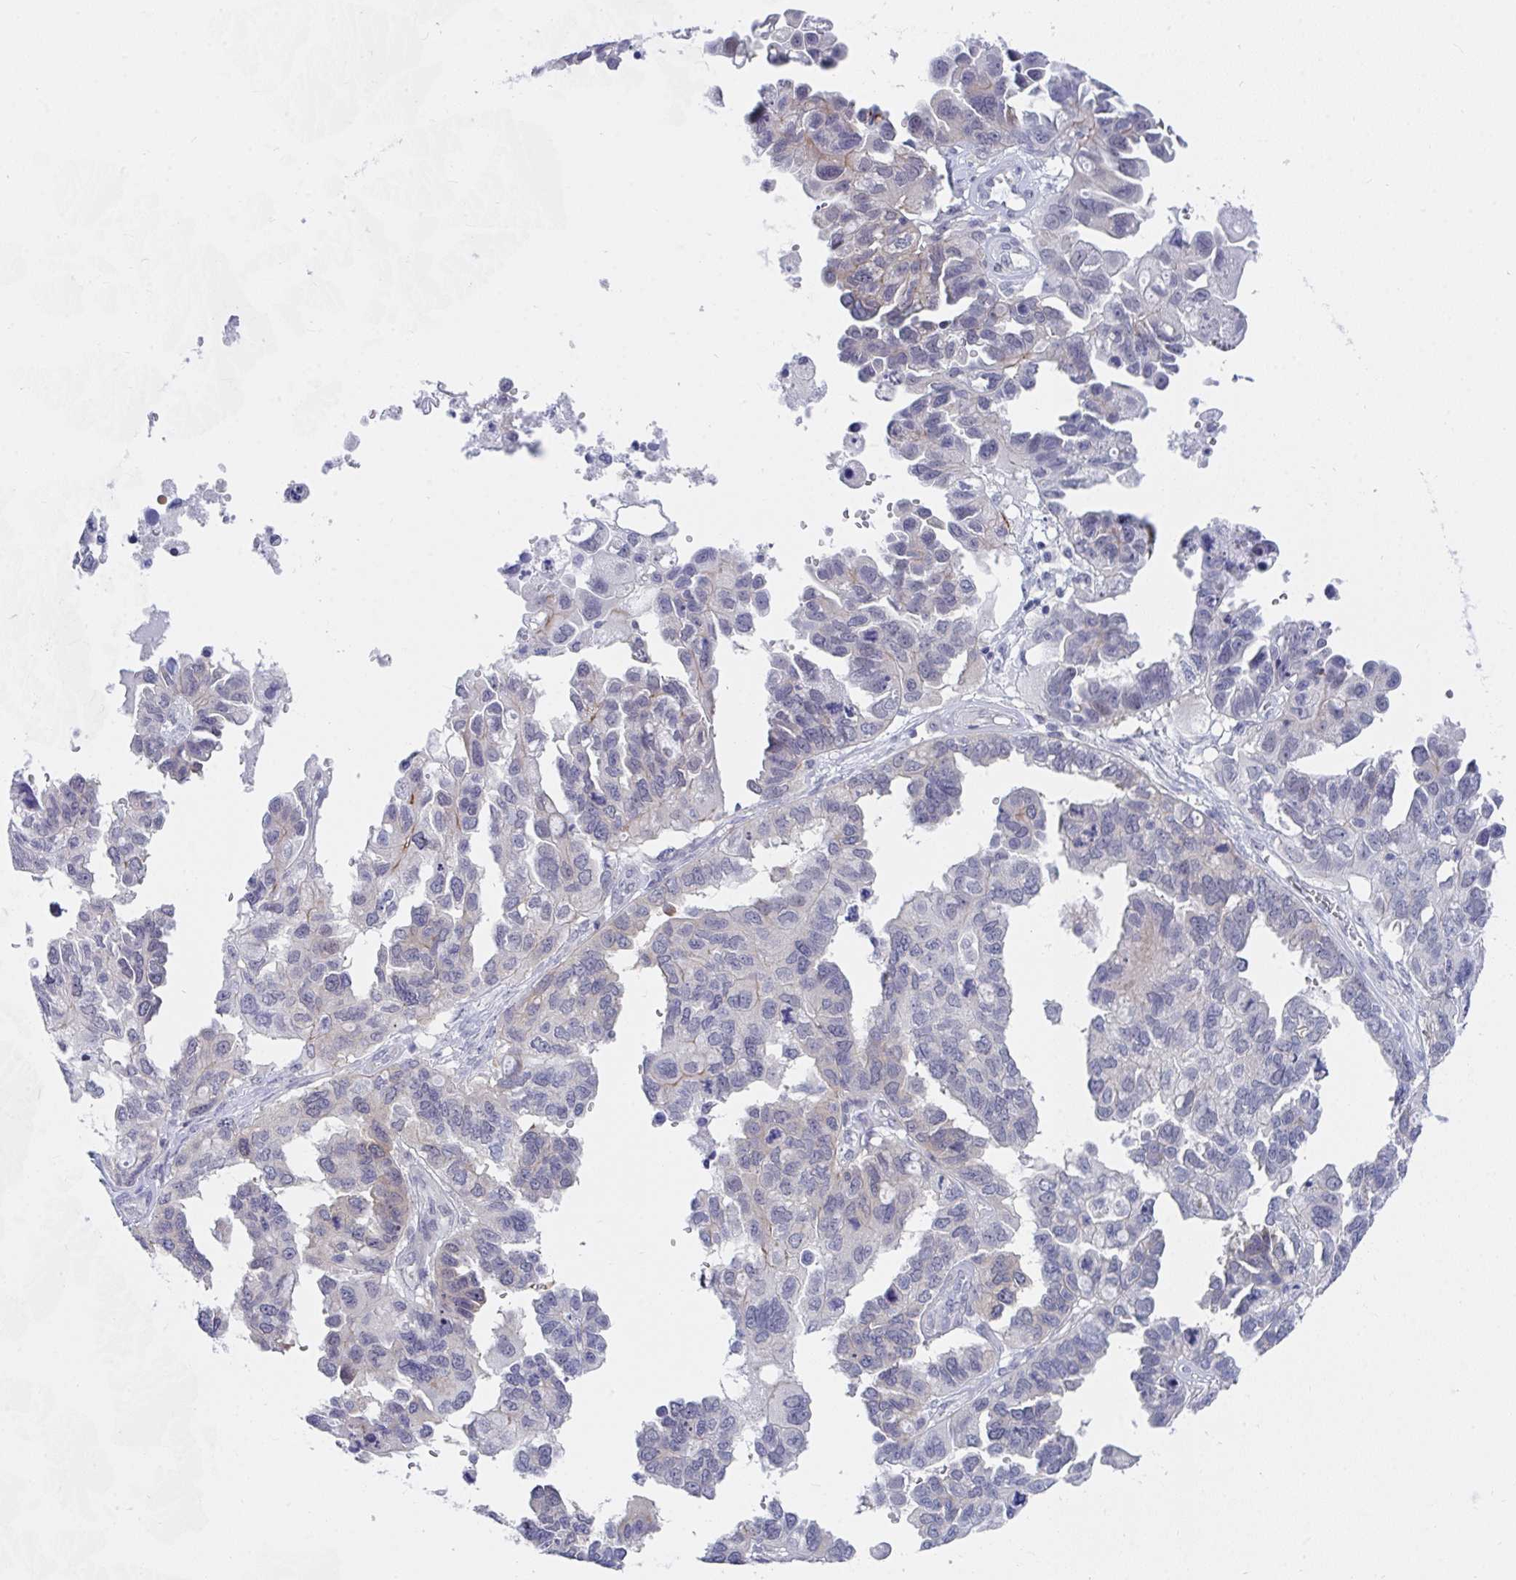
{"staining": {"intensity": "negative", "quantity": "none", "location": "none"}, "tissue": "ovarian cancer", "cell_type": "Tumor cells", "image_type": "cancer", "snomed": [{"axis": "morphology", "description": "Cystadenocarcinoma, serous, NOS"}, {"axis": "topography", "description": "Ovary"}], "caption": "Immunohistochemical staining of ovarian cancer displays no significant positivity in tumor cells. Brightfield microscopy of immunohistochemistry stained with DAB (3,3'-diaminobenzidine) (brown) and hematoxylin (blue), captured at high magnification.", "gene": "DAOA", "patient": {"sex": "female", "age": 53}}